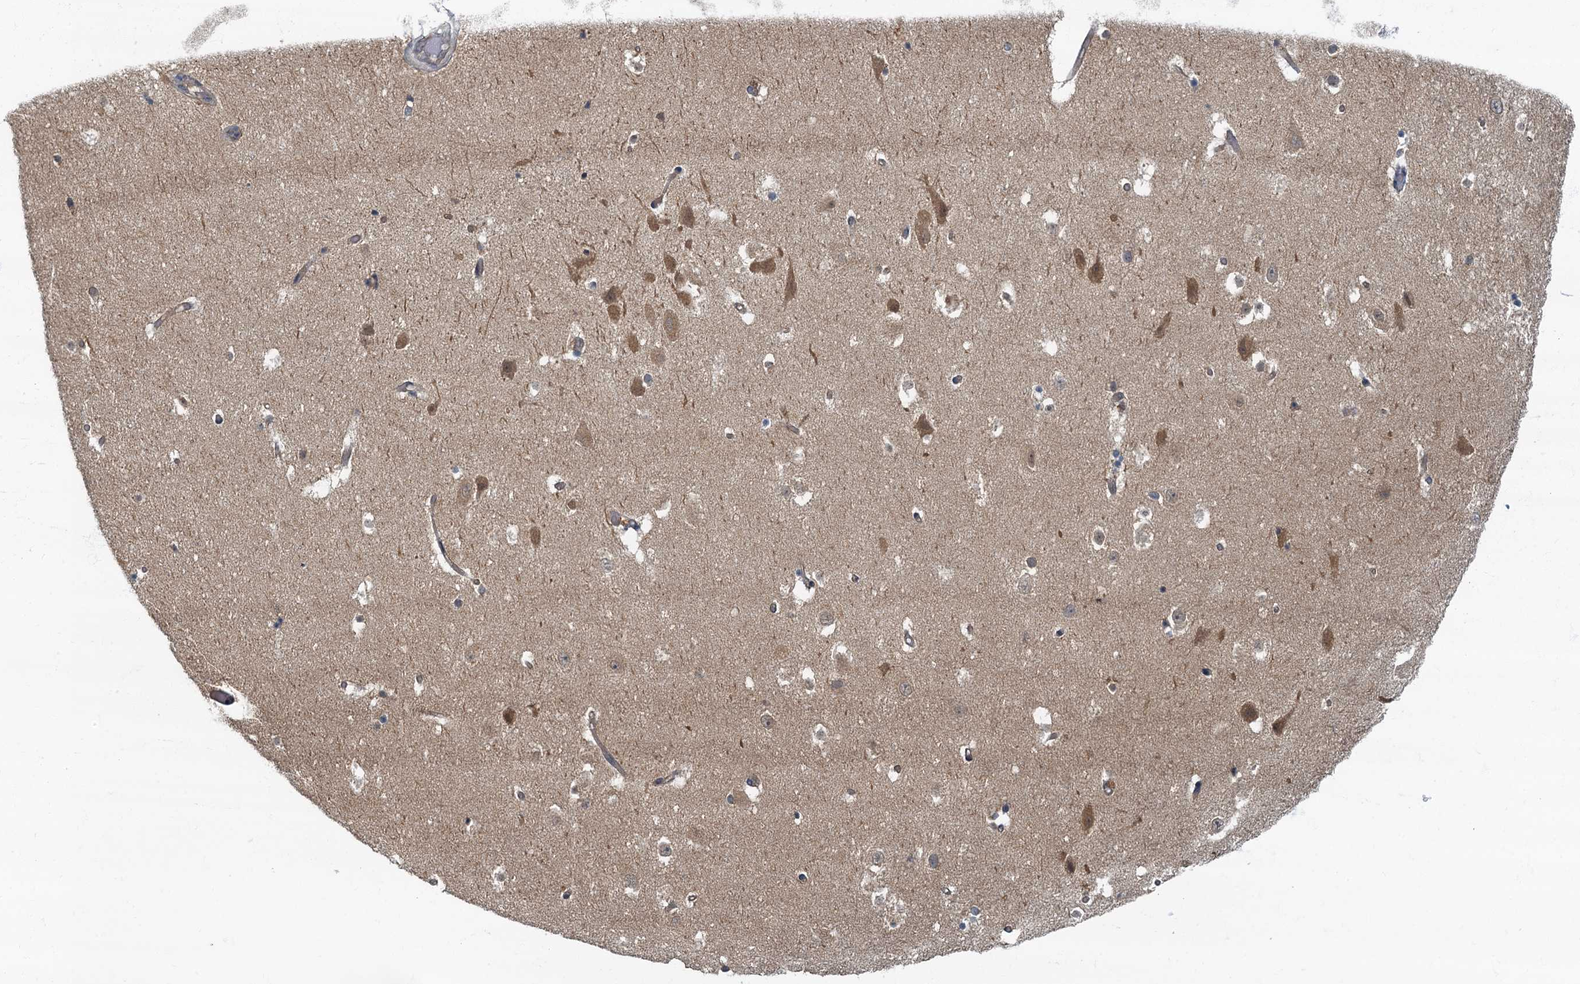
{"staining": {"intensity": "weak", "quantity": "<25%", "location": "cytoplasmic/membranous"}, "tissue": "hippocampus", "cell_type": "Glial cells", "image_type": "normal", "snomed": [{"axis": "morphology", "description": "Normal tissue, NOS"}, {"axis": "topography", "description": "Hippocampus"}], "caption": "Immunohistochemical staining of unremarkable human hippocampus shows no significant staining in glial cells. (Brightfield microscopy of DAB (3,3'-diaminobenzidine) immunohistochemistry (IHC) at high magnification).", "gene": "TBCK", "patient": {"sex": "female", "age": 52}}